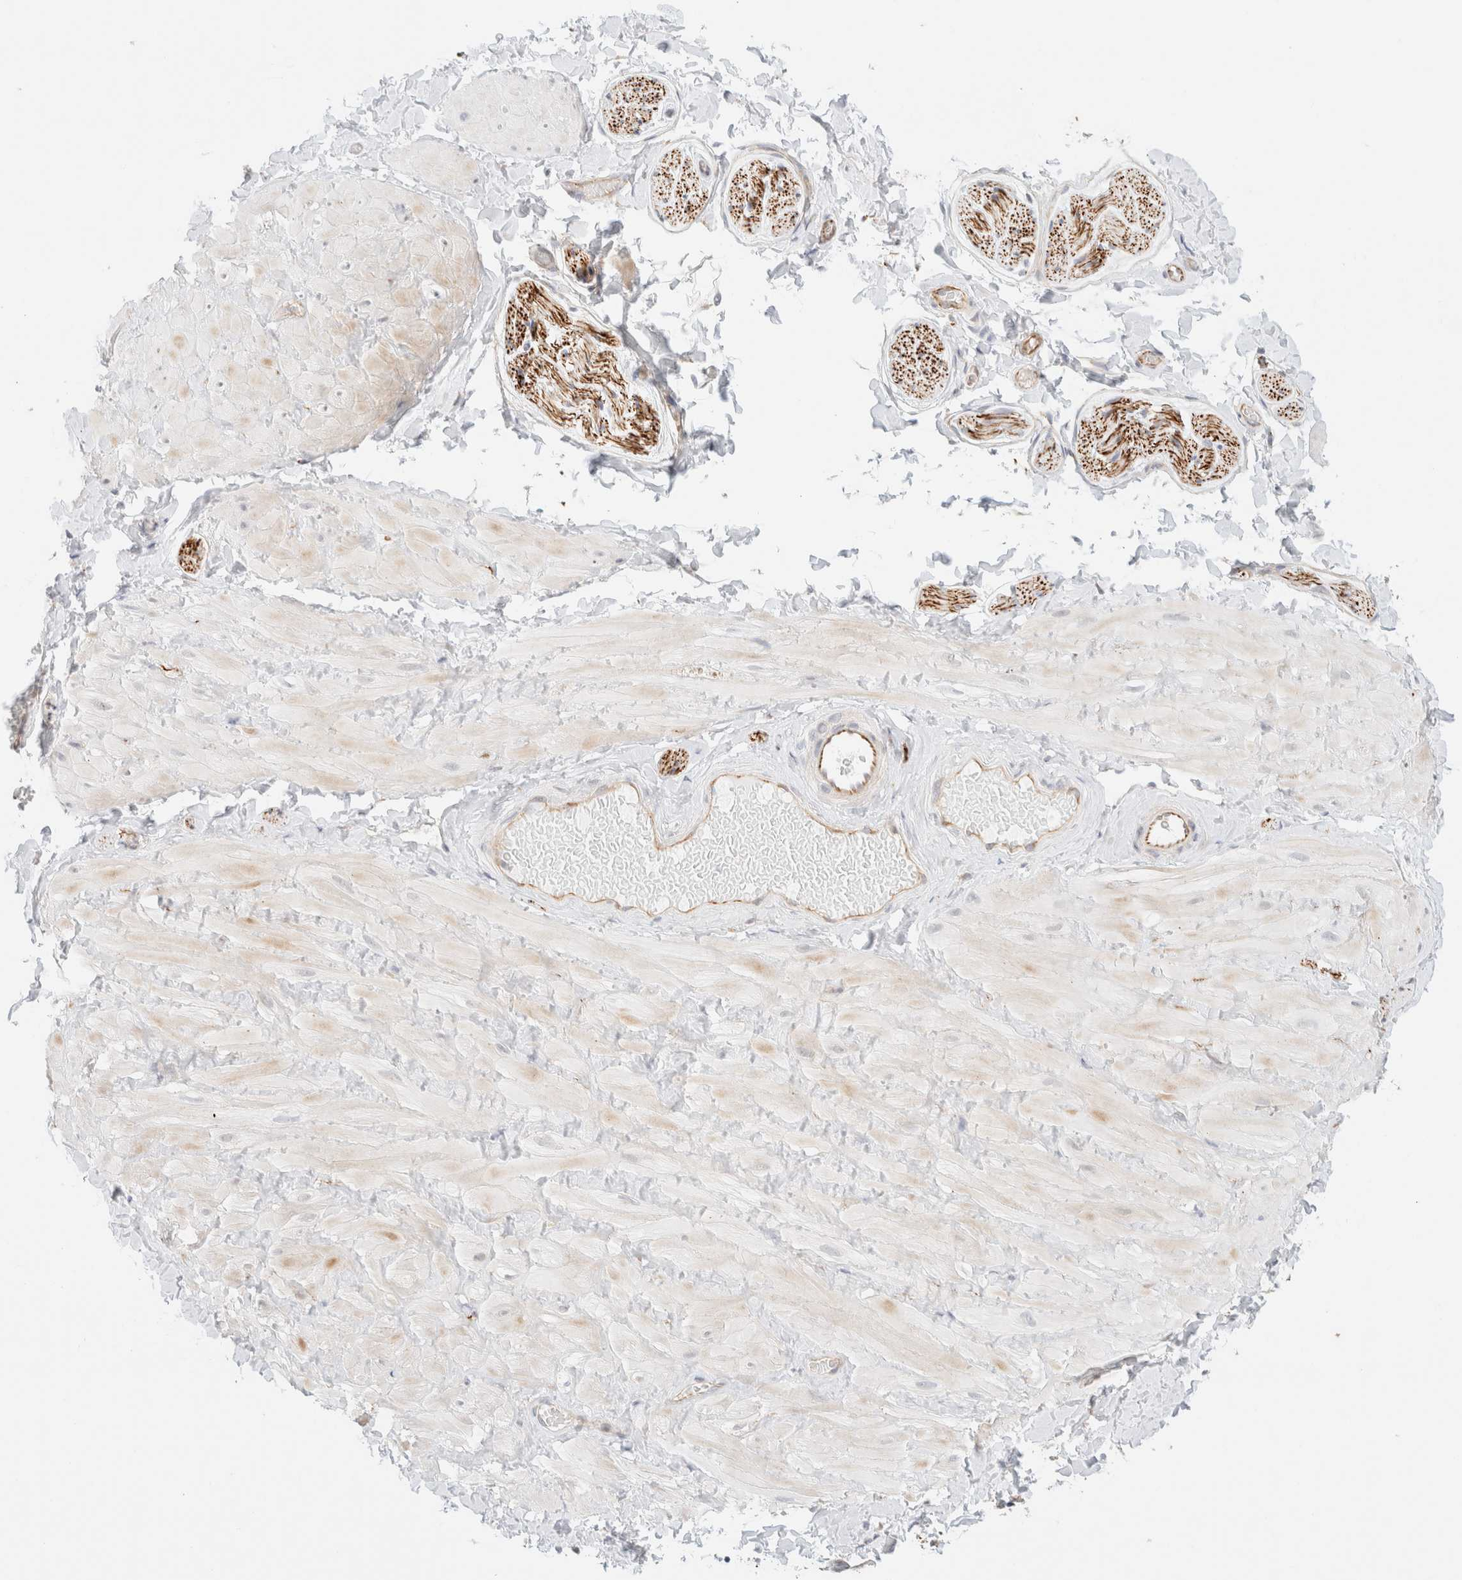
{"staining": {"intensity": "negative", "quantity": "none", "location": "none"}, "tissue": "adipose tissue", "cell_type": "Adipocytes", "image_type": "normal", "snomed": [{"axis": "morphology", "description": "Normal tissue, NOS"}, {"axis": "topography", "description": "Adipose tissue"}, {"axis": "topography", "description": "Vascular tissue"}, {"axis": "topography", "description": "Peripheral nerve tissue"}], "caption": "Immunohistochemistry (IHC) image of unremarkable adipose tissue: human adipose tissue stained with DAB (3,3'-diaminobenzidine) displays no significant protein positivity in adipocytes. (Immunohistochemistry (IHC), brightfield microscopy, high magnification).", "gene": "UNC13B", "patient": {"sex": "male", "age": 25}}